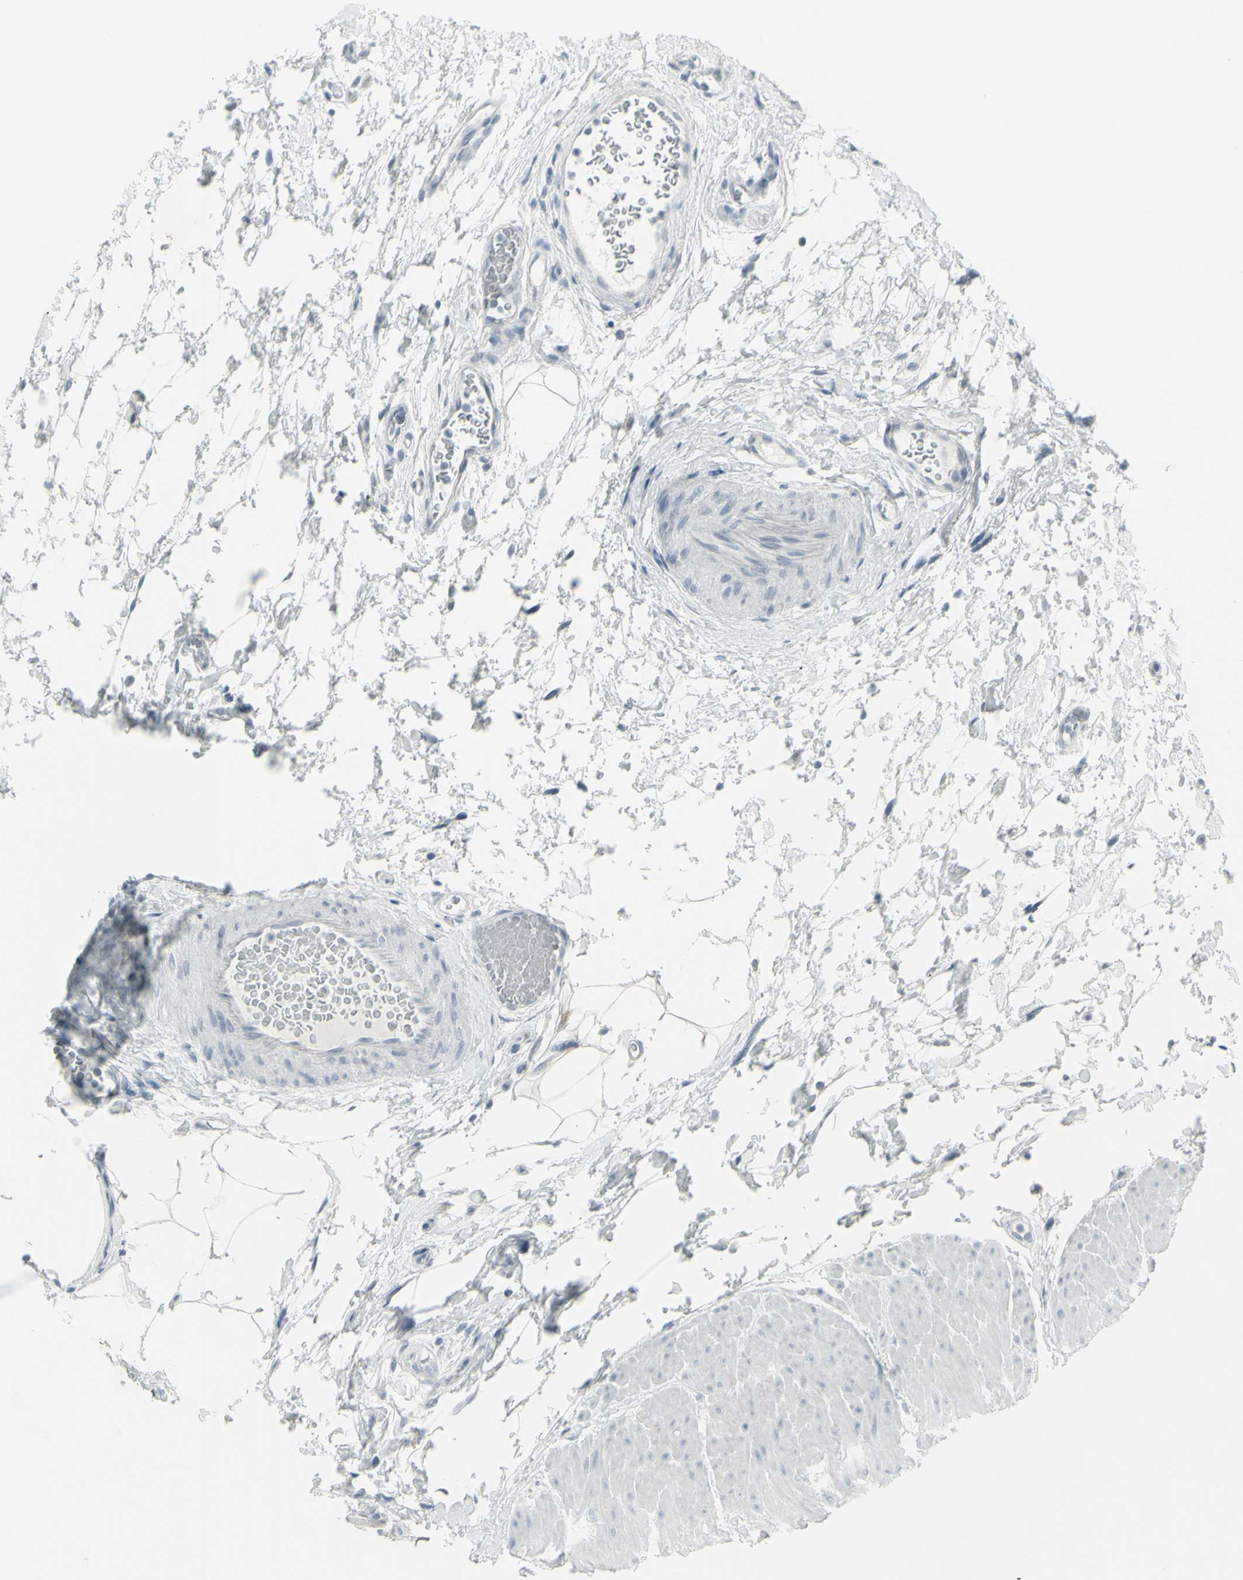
{"staining": {"intensity": "negative", "quantity": "none", "location": "none"}, "tissue": "urinary bladder", "cell_type": "Urothelial cells", "image_type": "normal", "snomed": [{"axis": "morphology", "description": "Normal tissue, NOS"}, {"axis": "morphology", "description": "Urothelial carcinoma, High grade"}, {"axis": "topography", "description": "Urinary bladder"}], "caption": "Urothelial cells are negative for protein expression in normal human urinary bladder. Nuclei are stained in blue.", "gene": "RAB3A", "patient": {"sex": "male", "age": 46}}